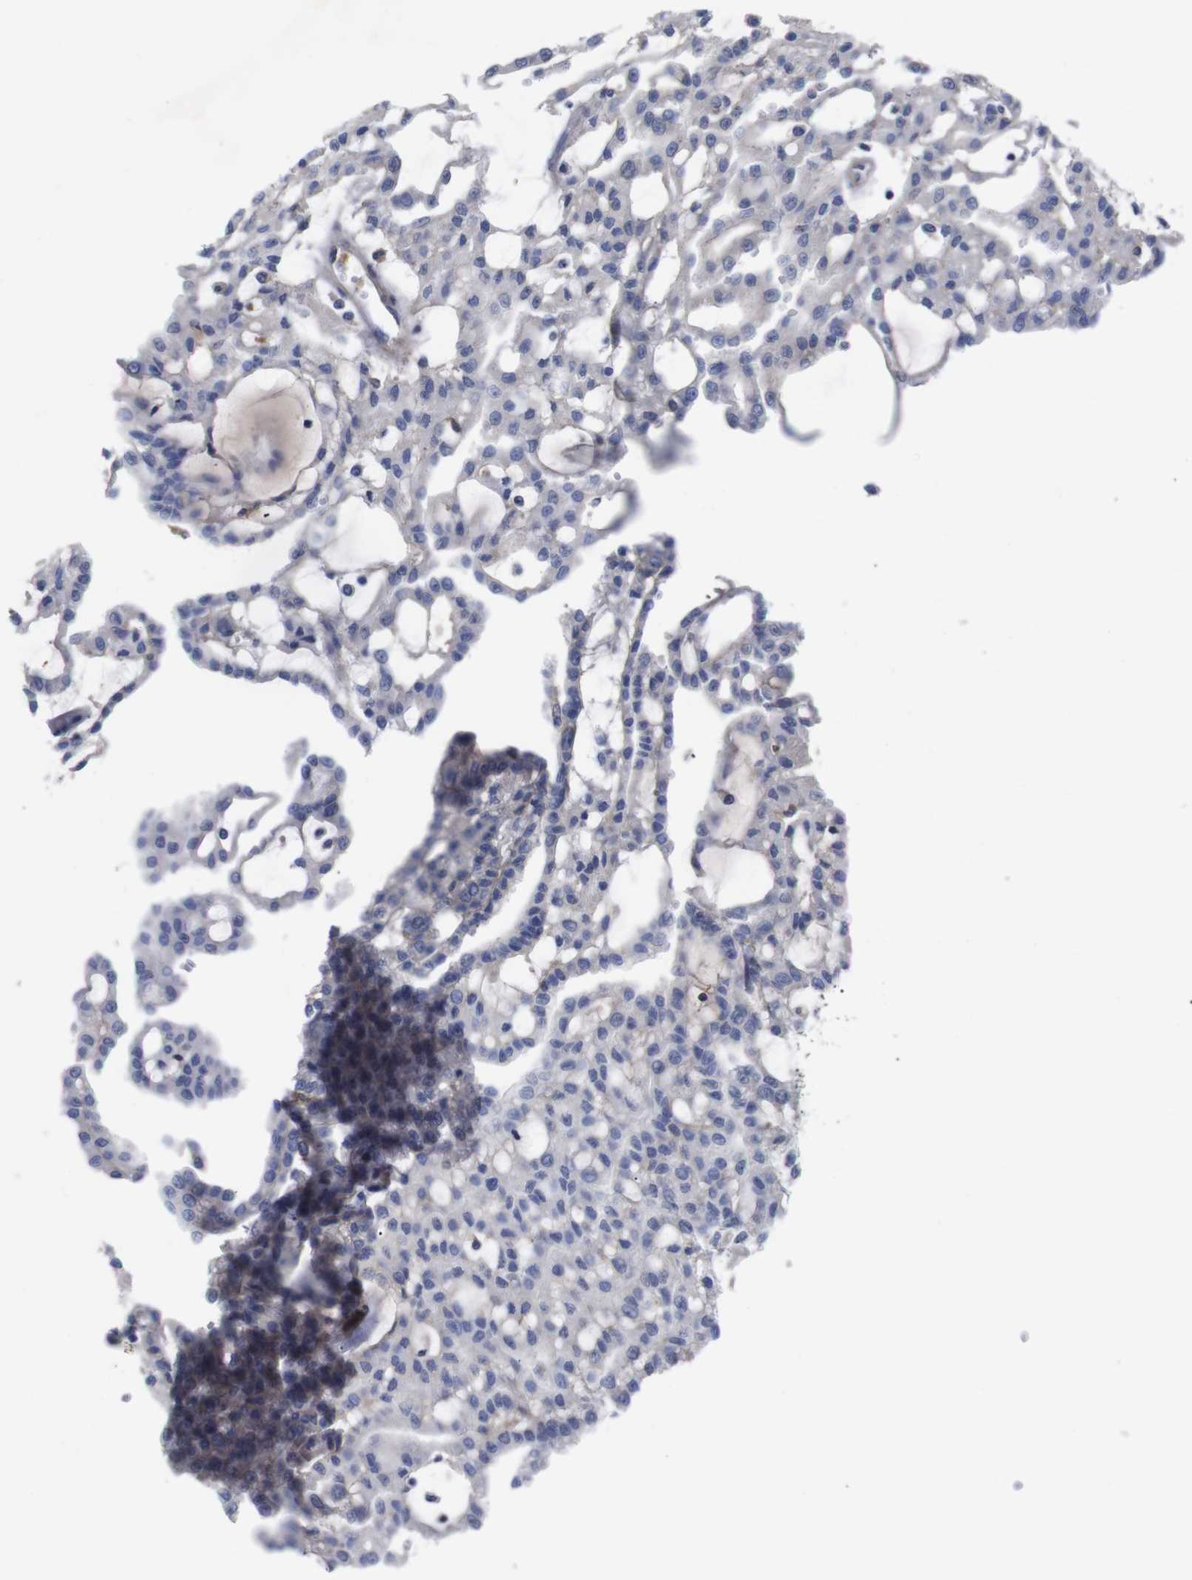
{"staining": {"intensity": "negative", "quantity": "none", "location": "none"}, "tissue": "renal cancer", "cell_type": "Tumor cells", "image_type": "cancer", "snomed": [{"axis": "morphology", "description": "Adenocarcinoma, NOS"}, {"axis": "topography", "description": "Kidney"}], "caption": "High power microscopy histopathology image of an immunohistochemistry (IHC) photomicrograph of adenocarcinoma (renal), revealing no significant expression in tumor cells.", "gene": "C5AR1", "patient": {"sex": "male", "age": 63}}